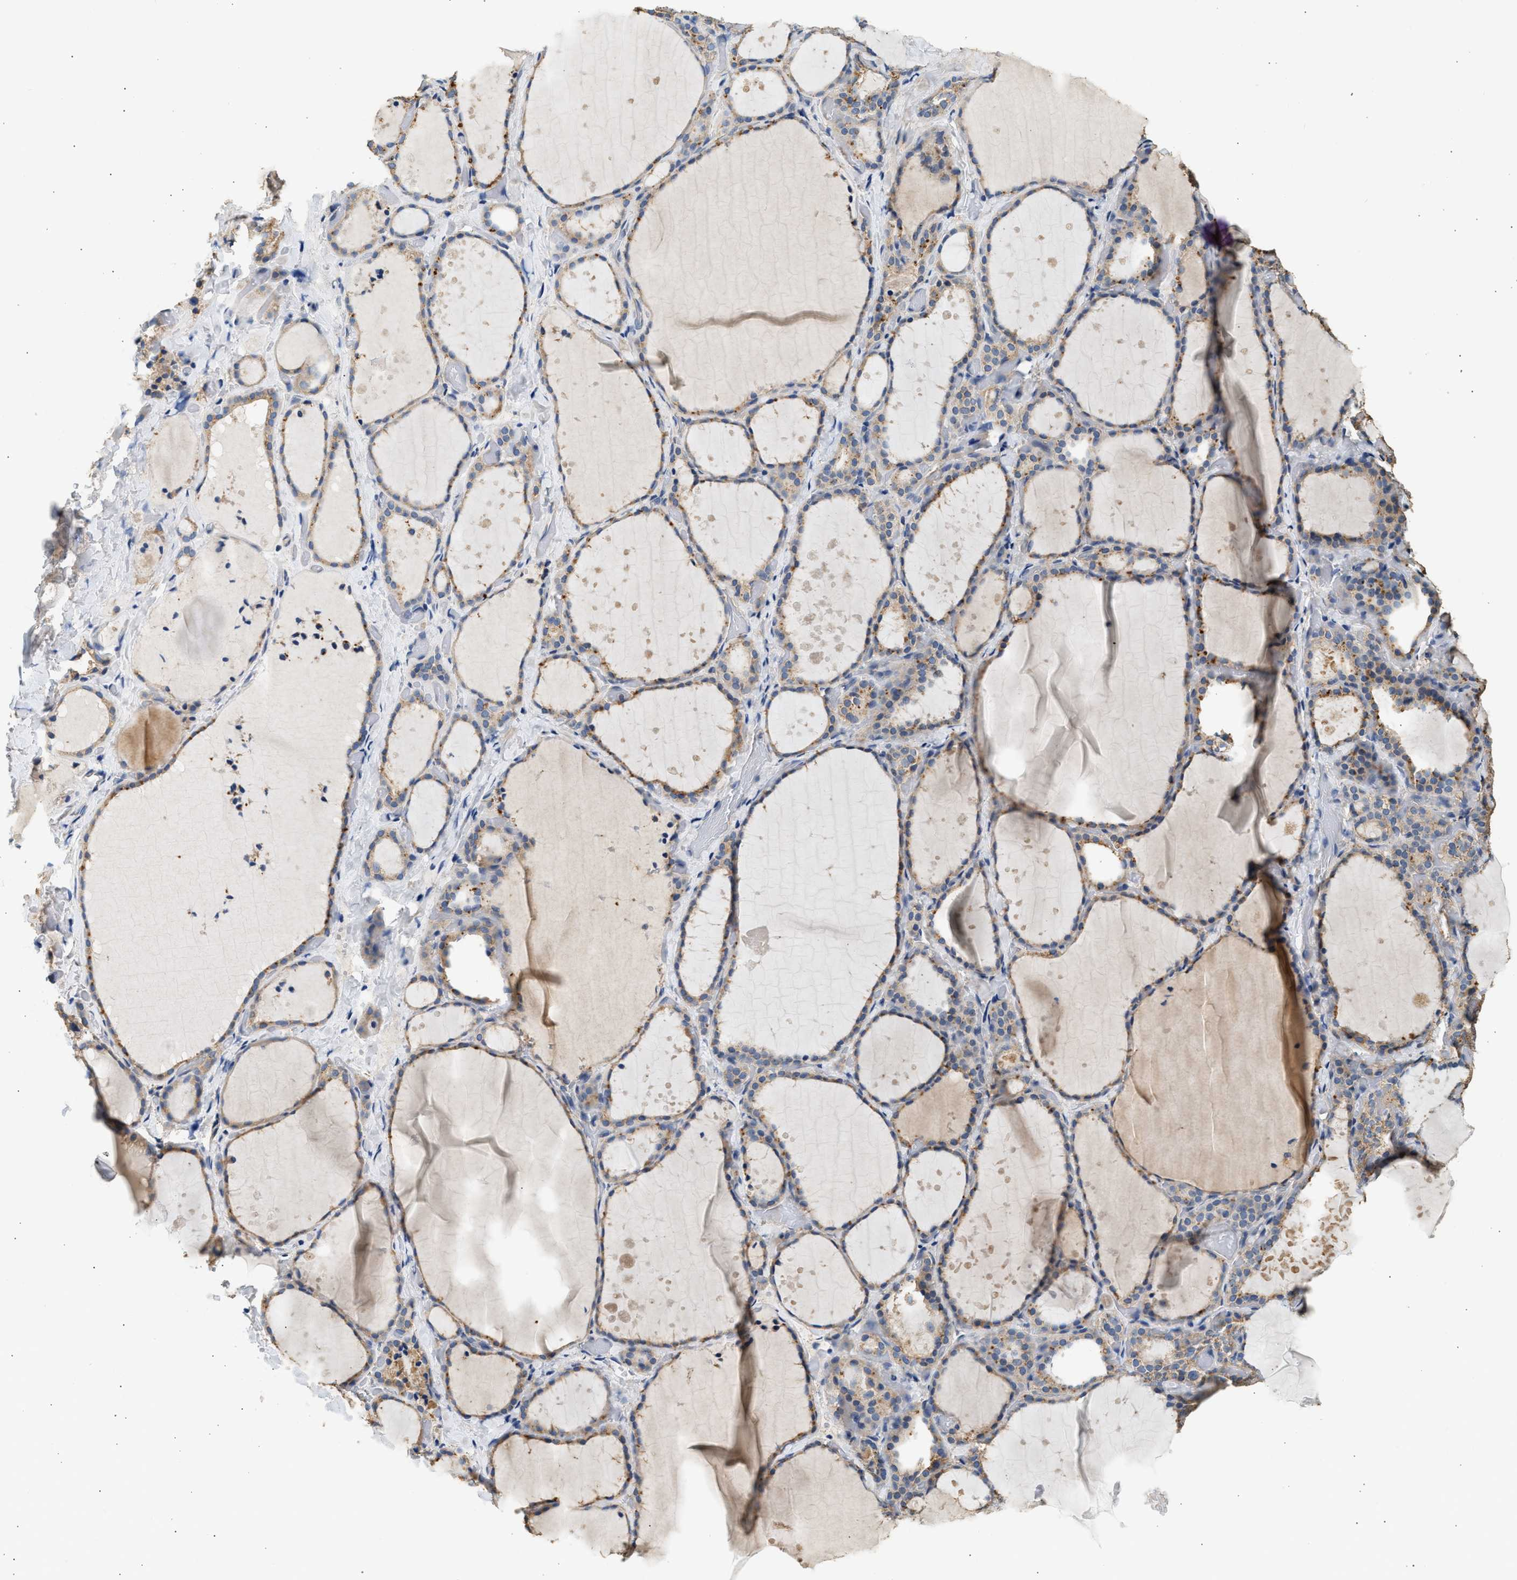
{"staining": {"intensity": "moderate", "quantity": "<25%", "location": "cytoplasmic/membranous"}, "tissue": "thyroid gland", "cell_type": "Glandular cells", "image_type": "normal", "snomed": [{"axis": "morphology", "description": "Normal tissue, NOS"}, {"axis": "topography", "description": "Thyroid gland"}], "caption": "DAB immunohistochemical staining of normal thyroid gland displays moderate cytoplasmic/membranous protein positivity in approximately <25% of glandular cells. (DAB (3,3'-diaminobenzidine) IHC with brightfield microscopy, high magnification).", "gene": "WDR31", "patient": {"sex": "female", "age": 44}}